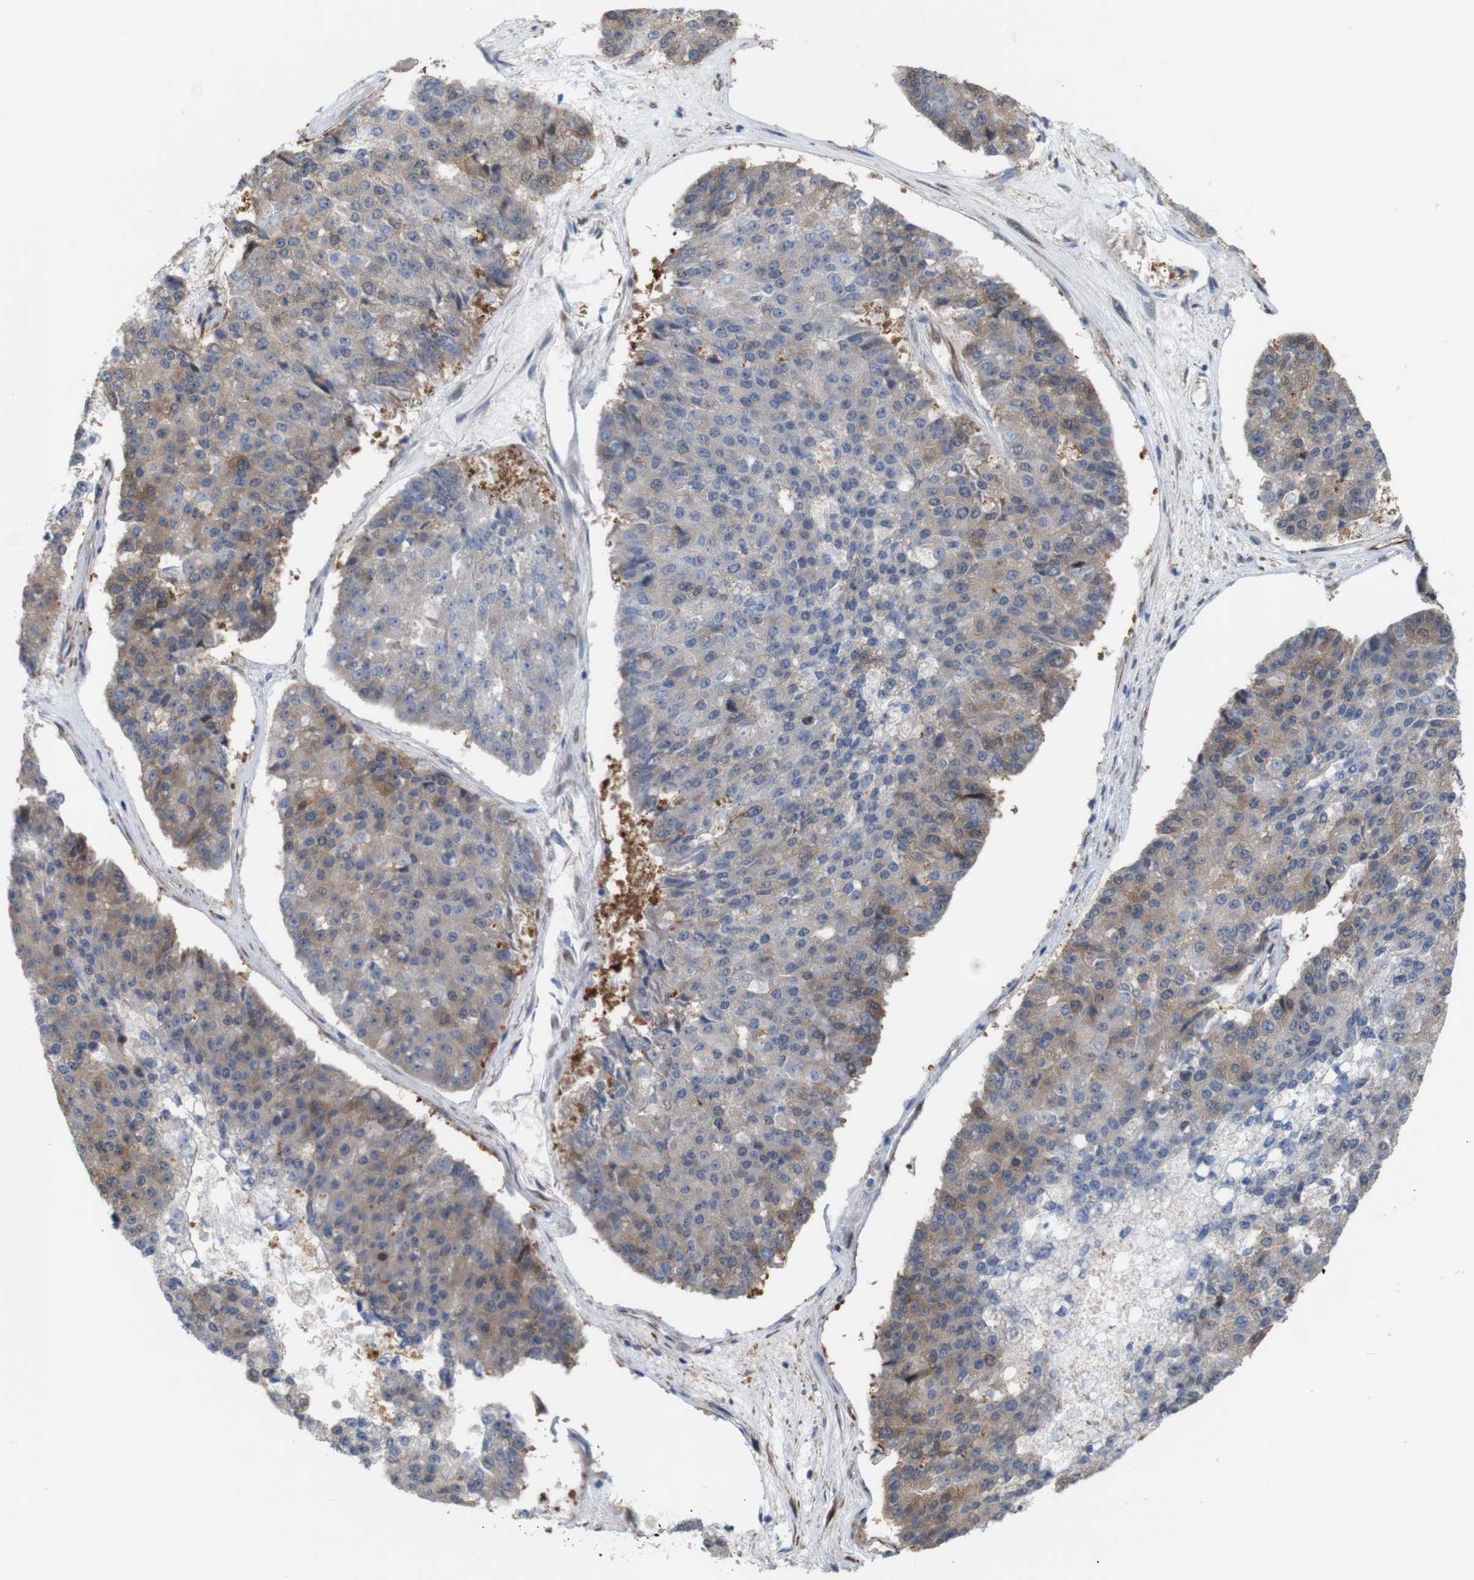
{"staining": {"intensity": "moderate", "quantity": "25%-75%", "location": "cytoplasmic/membranous"}, "tissue": "pancreatic cancer", "cell_type": "Tumor cells", "image_type": "cancer", "snomed": [{"axis": "morphology", "description": "Adenocarcinoma, NOS"}, {"axis": "topography", "description": "Pancreas"}], "caption": "Pancreatic cancer (adenocarcinoma) tissue demonstrates moderate cytoplasmic/membranous expression in approximately 25%-75% of tumor cells, visualized by immunohistochemistry.", "gene": "JPH1", "patient": {"sex": "male", "age": 50}}